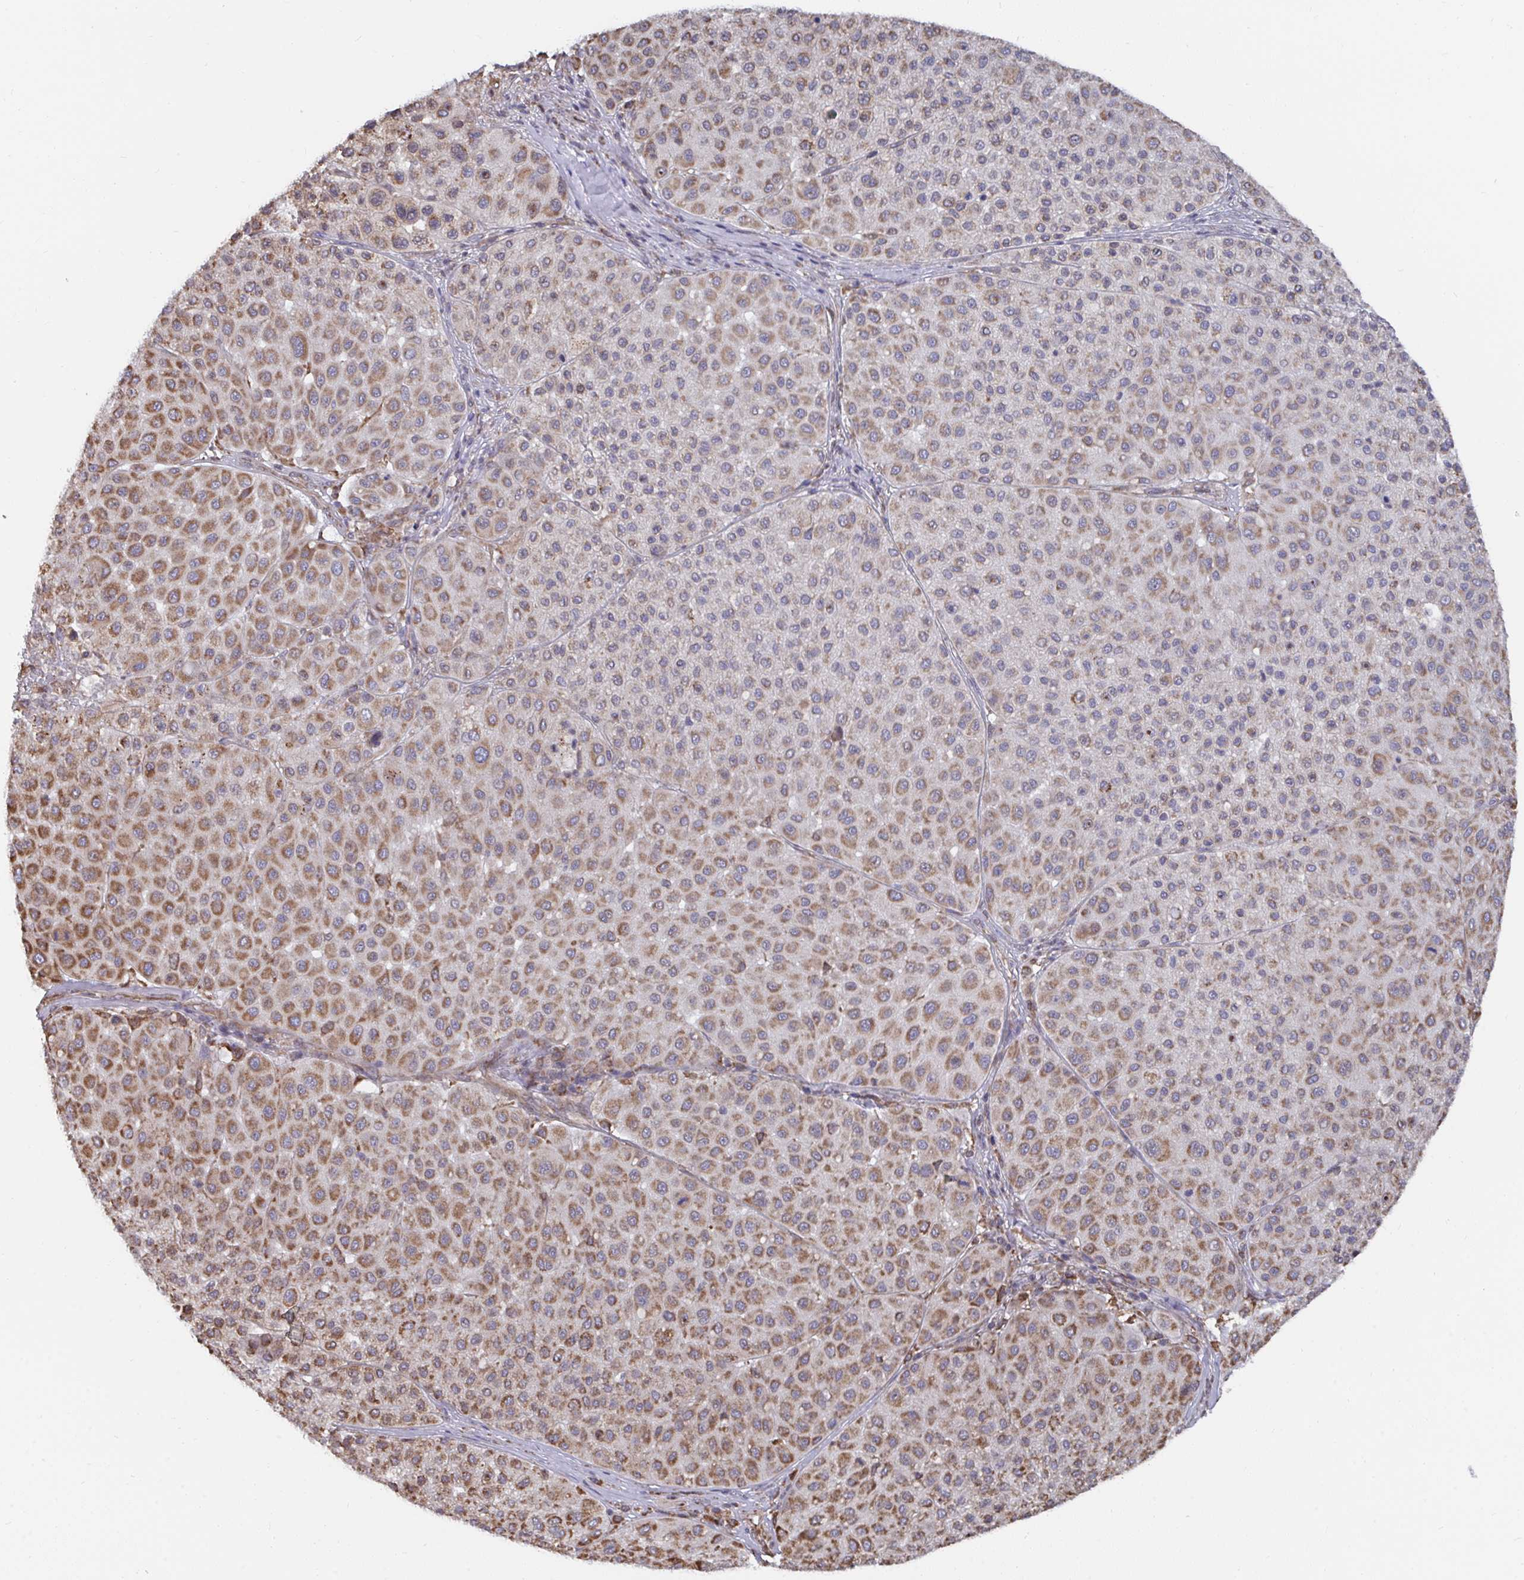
{"staining": {"intensity": "moderate", "quantity": ">75%", "location": "cytoplasmic/membranous"}, "tissue": "melanoma", "cell_type": "Tumor cells", "image_type": "cancer", "snomed": [{"axis": "morphology", "description": "Malignant melanoma, Metastatic site"}, {"axis": "topography", "description": "Smooth muscle"}], "caption": "IHC micrograph of neoplastic tissue: malignant melanoma (metastatic site) stained using immunohistochemistry demonstrates medium levels of moderate protein expression localized specifically in the cytoplasmic/membranous of tumor cells, appearing as a cytoplasmic/membranous brown color.", "gene": "ELAVL1", "patient": {"sex": "male", "age": 41}}